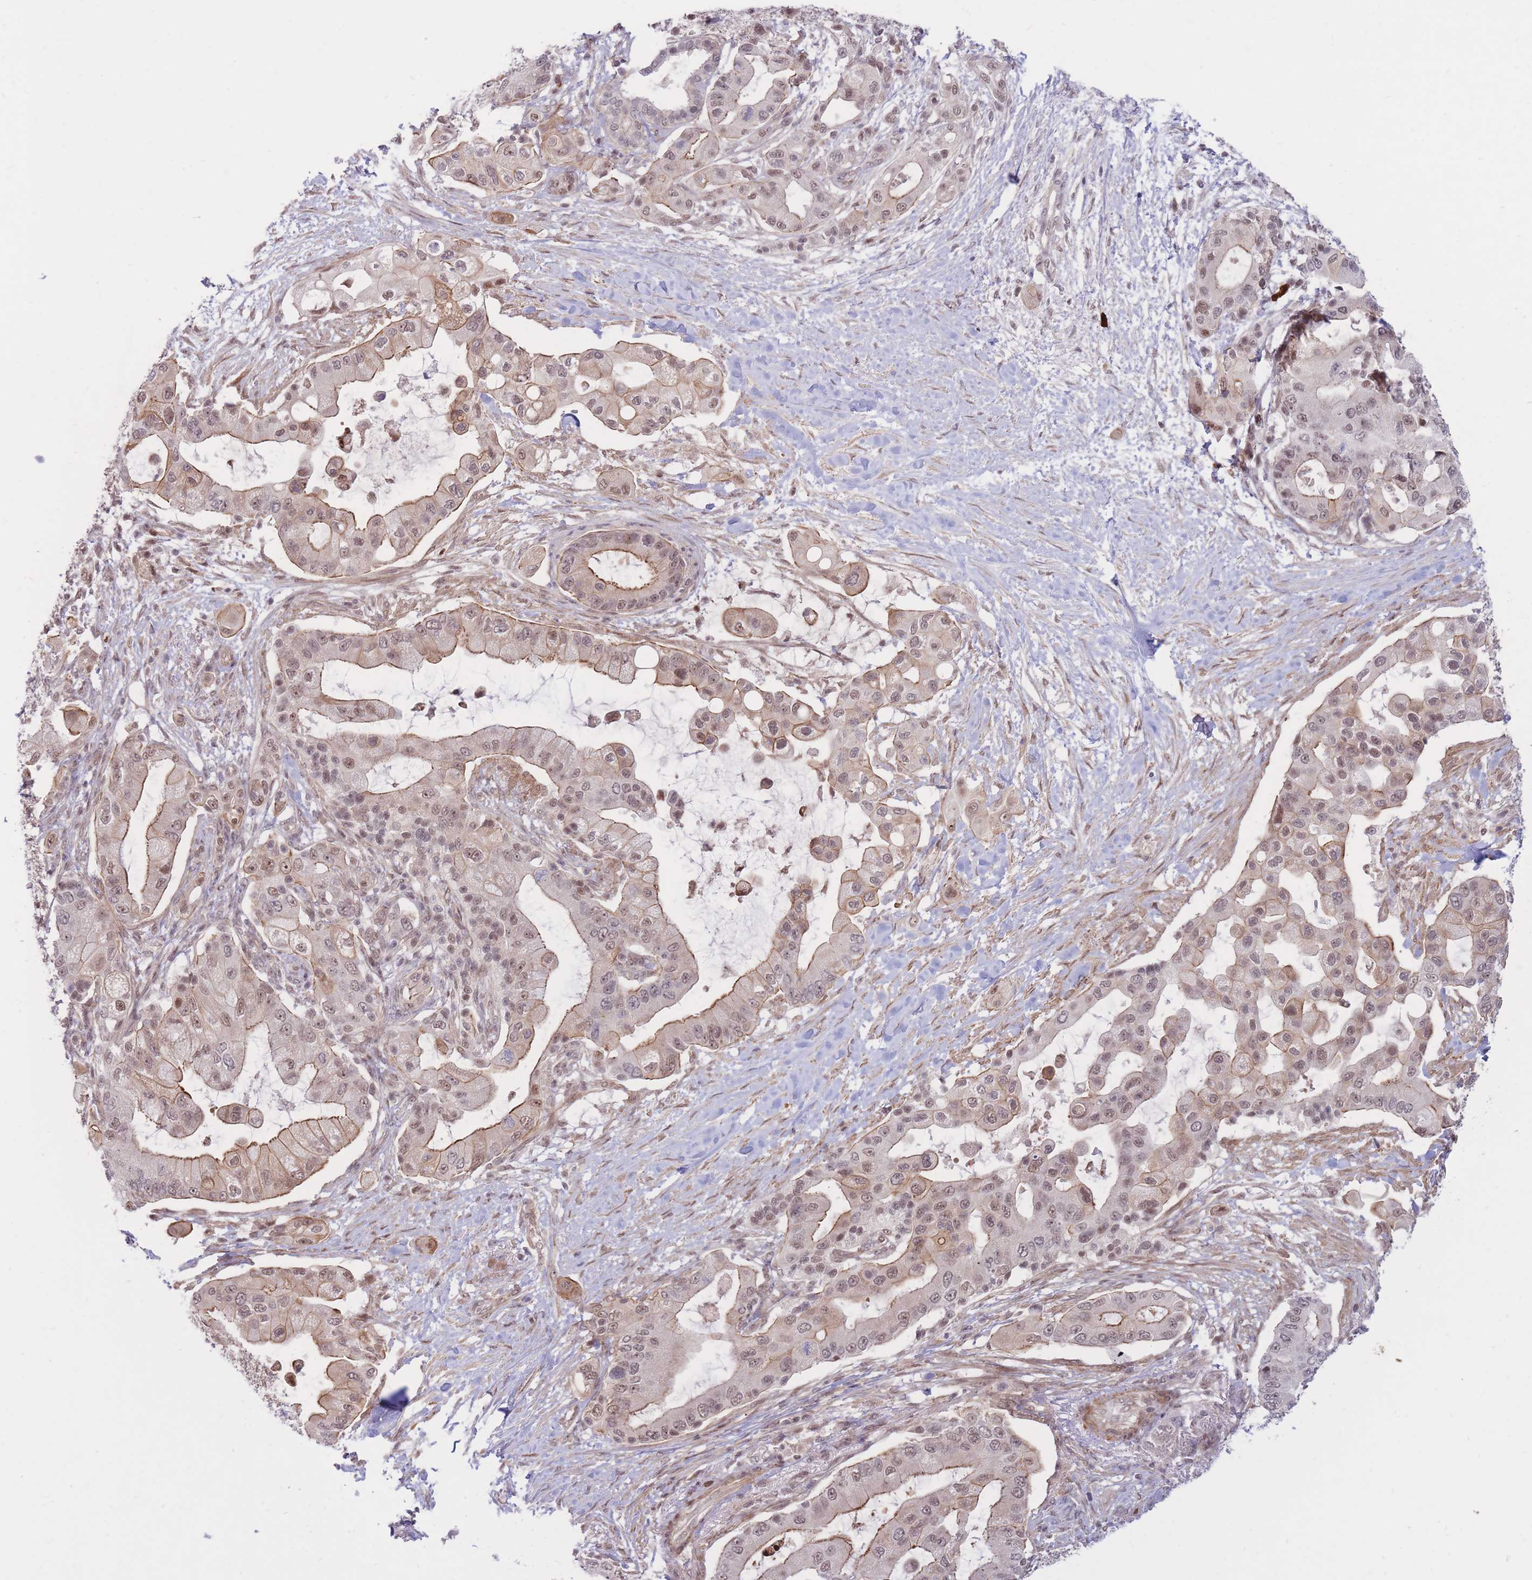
{"staining": {"intensity": "moderate", "quantity": "25%-75%", "location": "cytoplasmic/membranous,nuclear"}, "tissue": "pancreatic cancer", "cell_type": "Tumor cells", "image_type": "cancer", "snomed": [{"axis": "morphology", "description": "Adenocarcinoma, NOS"}, {"axis": "topography", "description": "Pancreas"}], "caption": "Pancreatic adenocarcinoma stained for a protein shows moderate cytoplasmic/membranous and nuclear positivity in tumor cells.", "gene": "ERICH6B", "patient": {"sex": "male", "age": 57}}